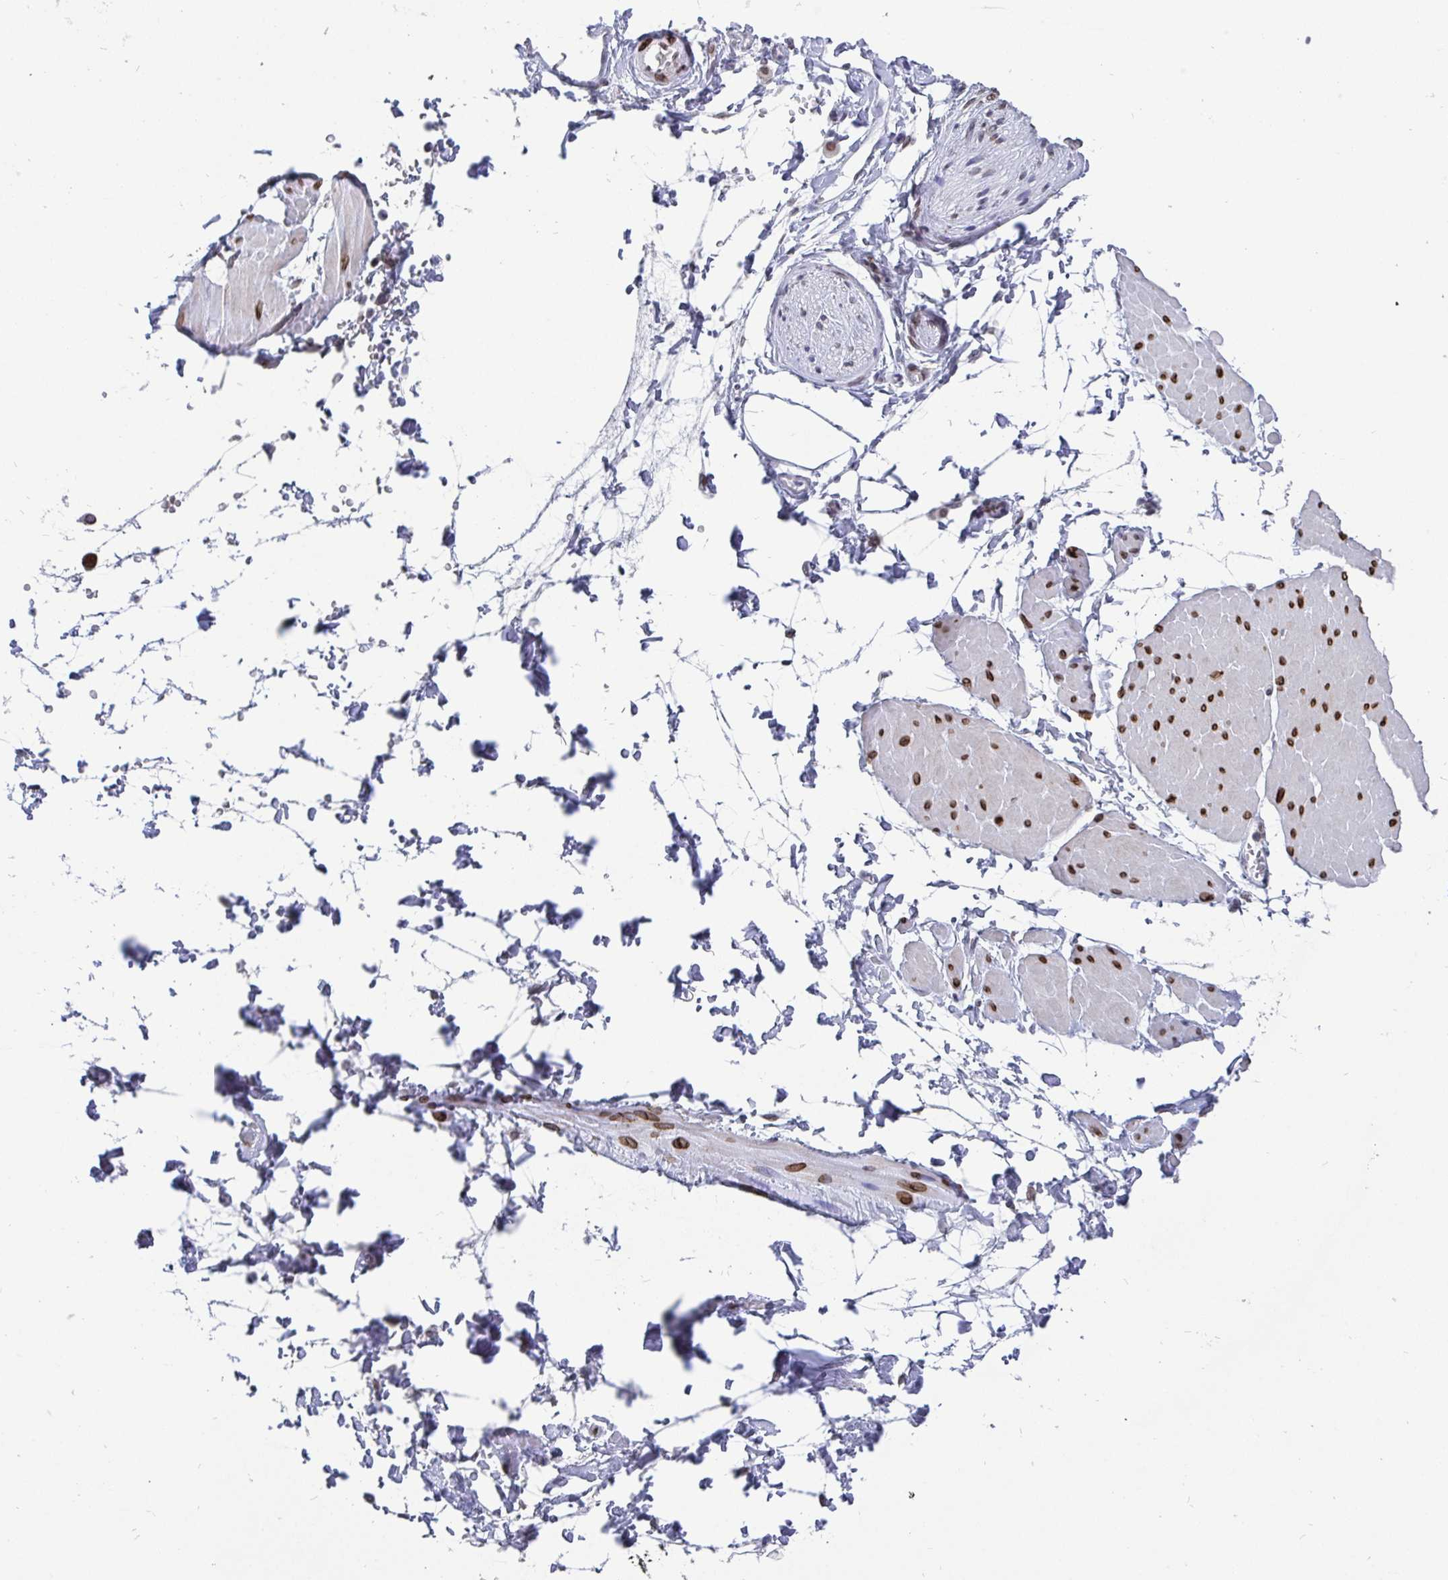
{"staining": {"intensity": "negative", "quantity": "none", "location": "none"}, "tissue": "adipose tissue", "cell_type": "Adipocytes", "image_type": "normal", "snomed": [{"axis": "morphology", "description": "Normal tissue, NOS"}, {"axis": "topography", "description": "Smooth muscle"}, {"axis": "topography", "description": "Peripheral nerve tissue"}], "caption": "Immunohistochemistry photomicrograph of normal adipose tissue: human adipose tissue stained with DAB (3,3'-diaminobenzidine) exhibits no significant protein expression in adipocytes.", "gene": "EMD", "patient": {"sex": "male", "age": 58}}